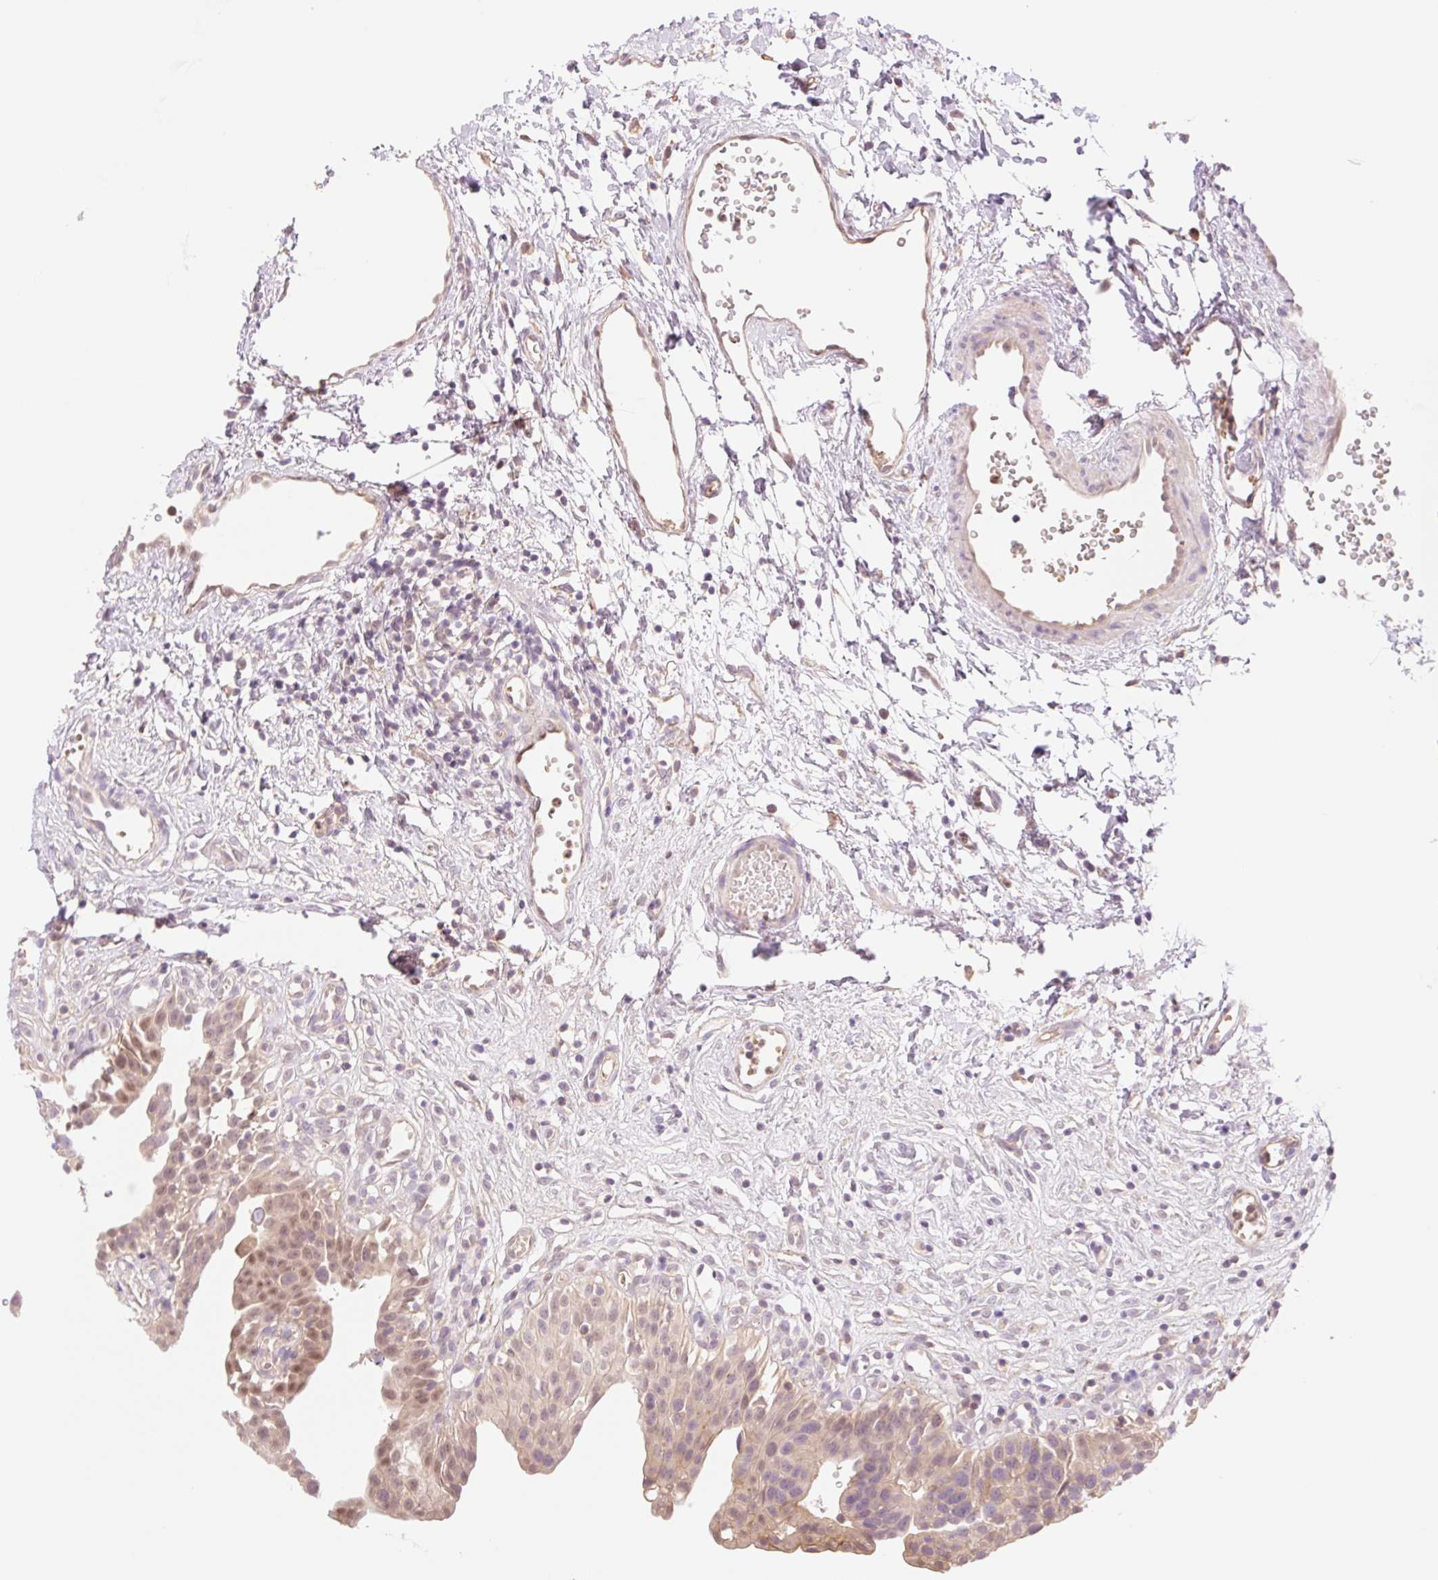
{"staining": {"intensity": "moderate", "quantity": "25%-75%", "location": "cytoplasmic/membranous,nuclear"}, "tissue": "urinary bladder", "cell_type": "Urothelial cells", "image_type": "normal", "snomed": [{"axis": "morphology", "description": "Normal tissue, NOS"}, {"axis": "topography", "description": "Urinary bladder"}], "caption": "Immunohistochemistry micrograph of unremarkable human urinary bladder stained for a protein (brown), which reveals medium levels of moderate cytoplasmic/membranous,nuclear expression in about 25%-75% of urothelial cells.", "gene": "HEBP1", "patient": {"sex": "male", "age": 51}}